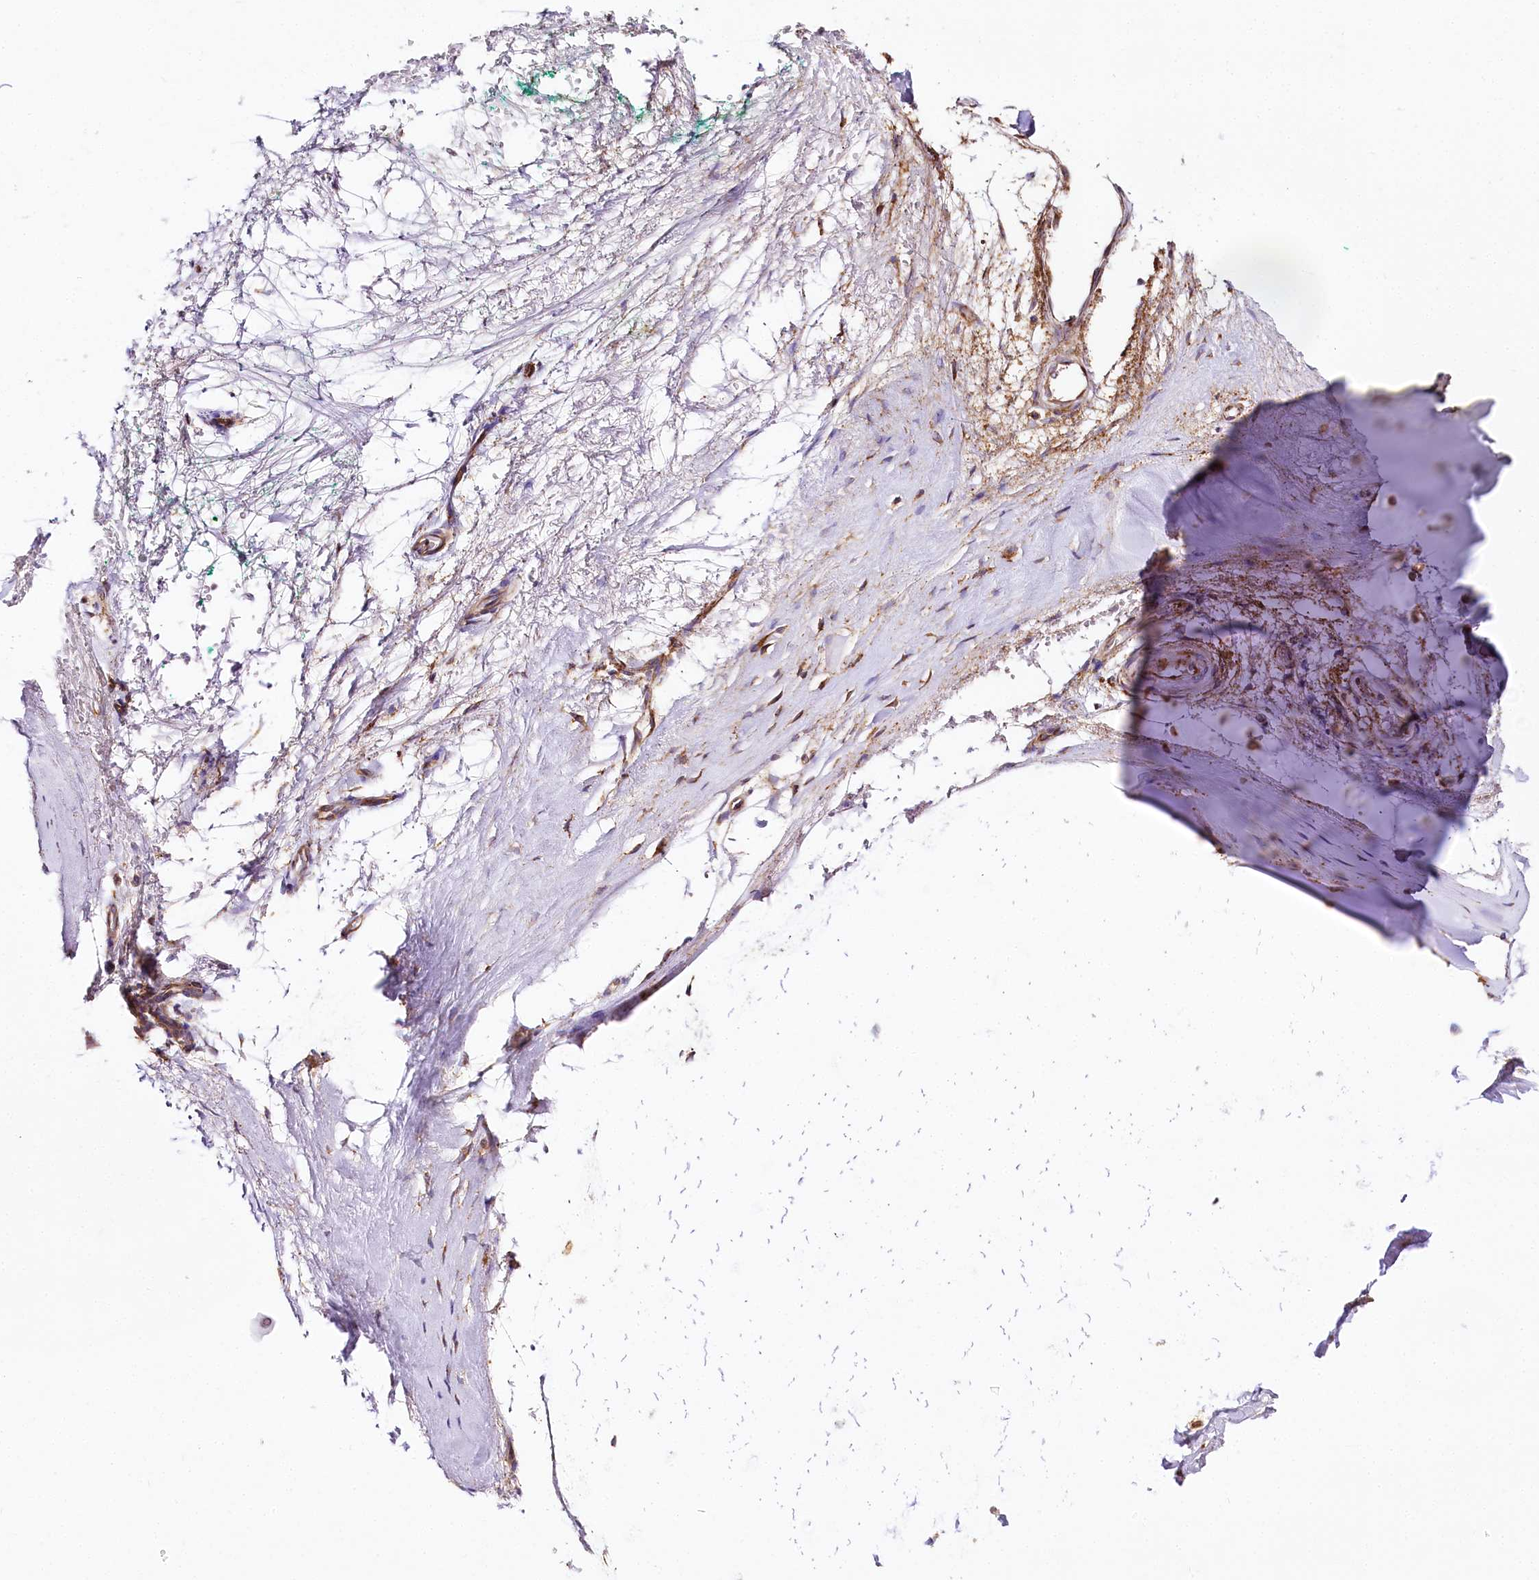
{"staining": {"intensity": "strong", "quantity": ">75%", "location": "cytoplasmic/membranous"}, "tissue": "adipose tissue", "cell_type": "Adipocytes", "image_type": "normal", "snomed": [{"axis": "morphology", "description": "Normal tissue, NOS"}, {"axis": "morphology", "description": "Basal cell carcinoma"}, {"axis": "topography", "description": "Cartilage tissue"}, {"axis": "topography", "description": "Nasopharynx"}, {"axis": "topography", "description": "Oral tissue"}], "caption": "Immunohistochemical staining of benign human adipose tissue exhibits high levels of strong cytoplasmic/membranous expression in approximately >75% of adipocytes. (DAB IHC, brown staining for protein, blue staining for nuclei).", "gene": "CNPY2", "patient": {"sex": "female", "age": 77}}